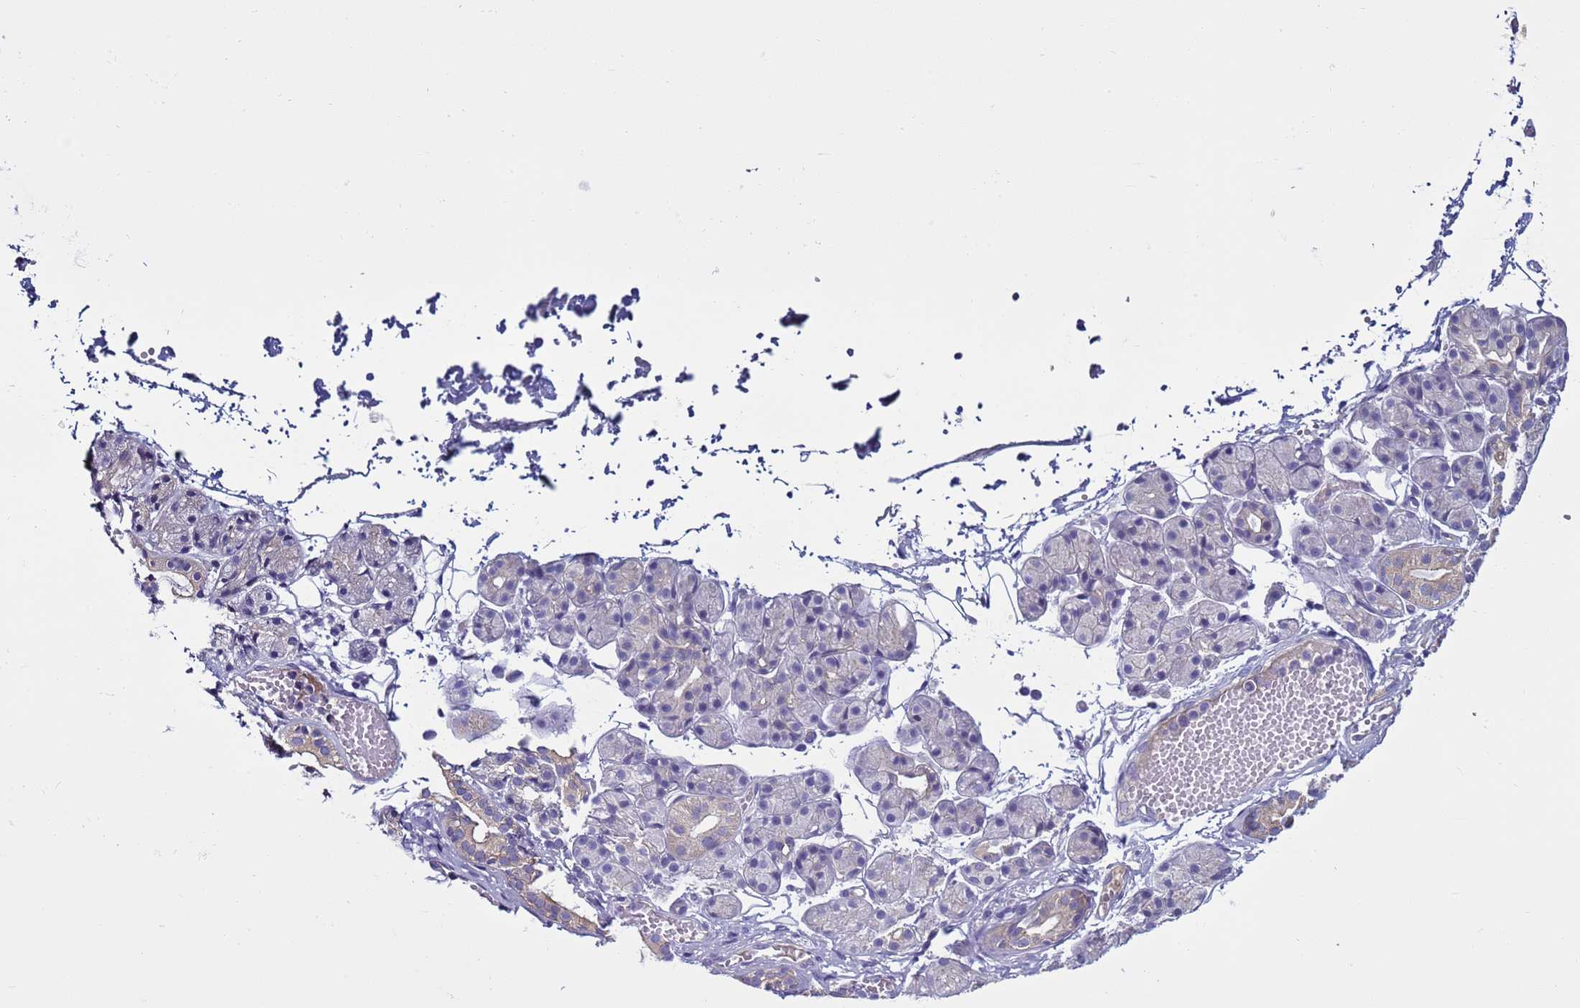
{"staining": {"intensity": "moderate", "quantity": "<25%", "location": "cytoplasmic/membranous"}, "tissue": "salivary gland", "cell_type": "Glandular cells", "image_type": "normal", "snomed": [{"axis": "morphology", "description": "Normal tissue, NOS"}, {"axis": "topography", "description": "Salivary gland"}], "caption": "Salivary gland stained with a brown dye exhibits moderate cytoplasmic/membranous positive expression in about <25% of glandular cells.", "gene": "TRIM51G", "patient": {"sex": "male", "age": 63}}